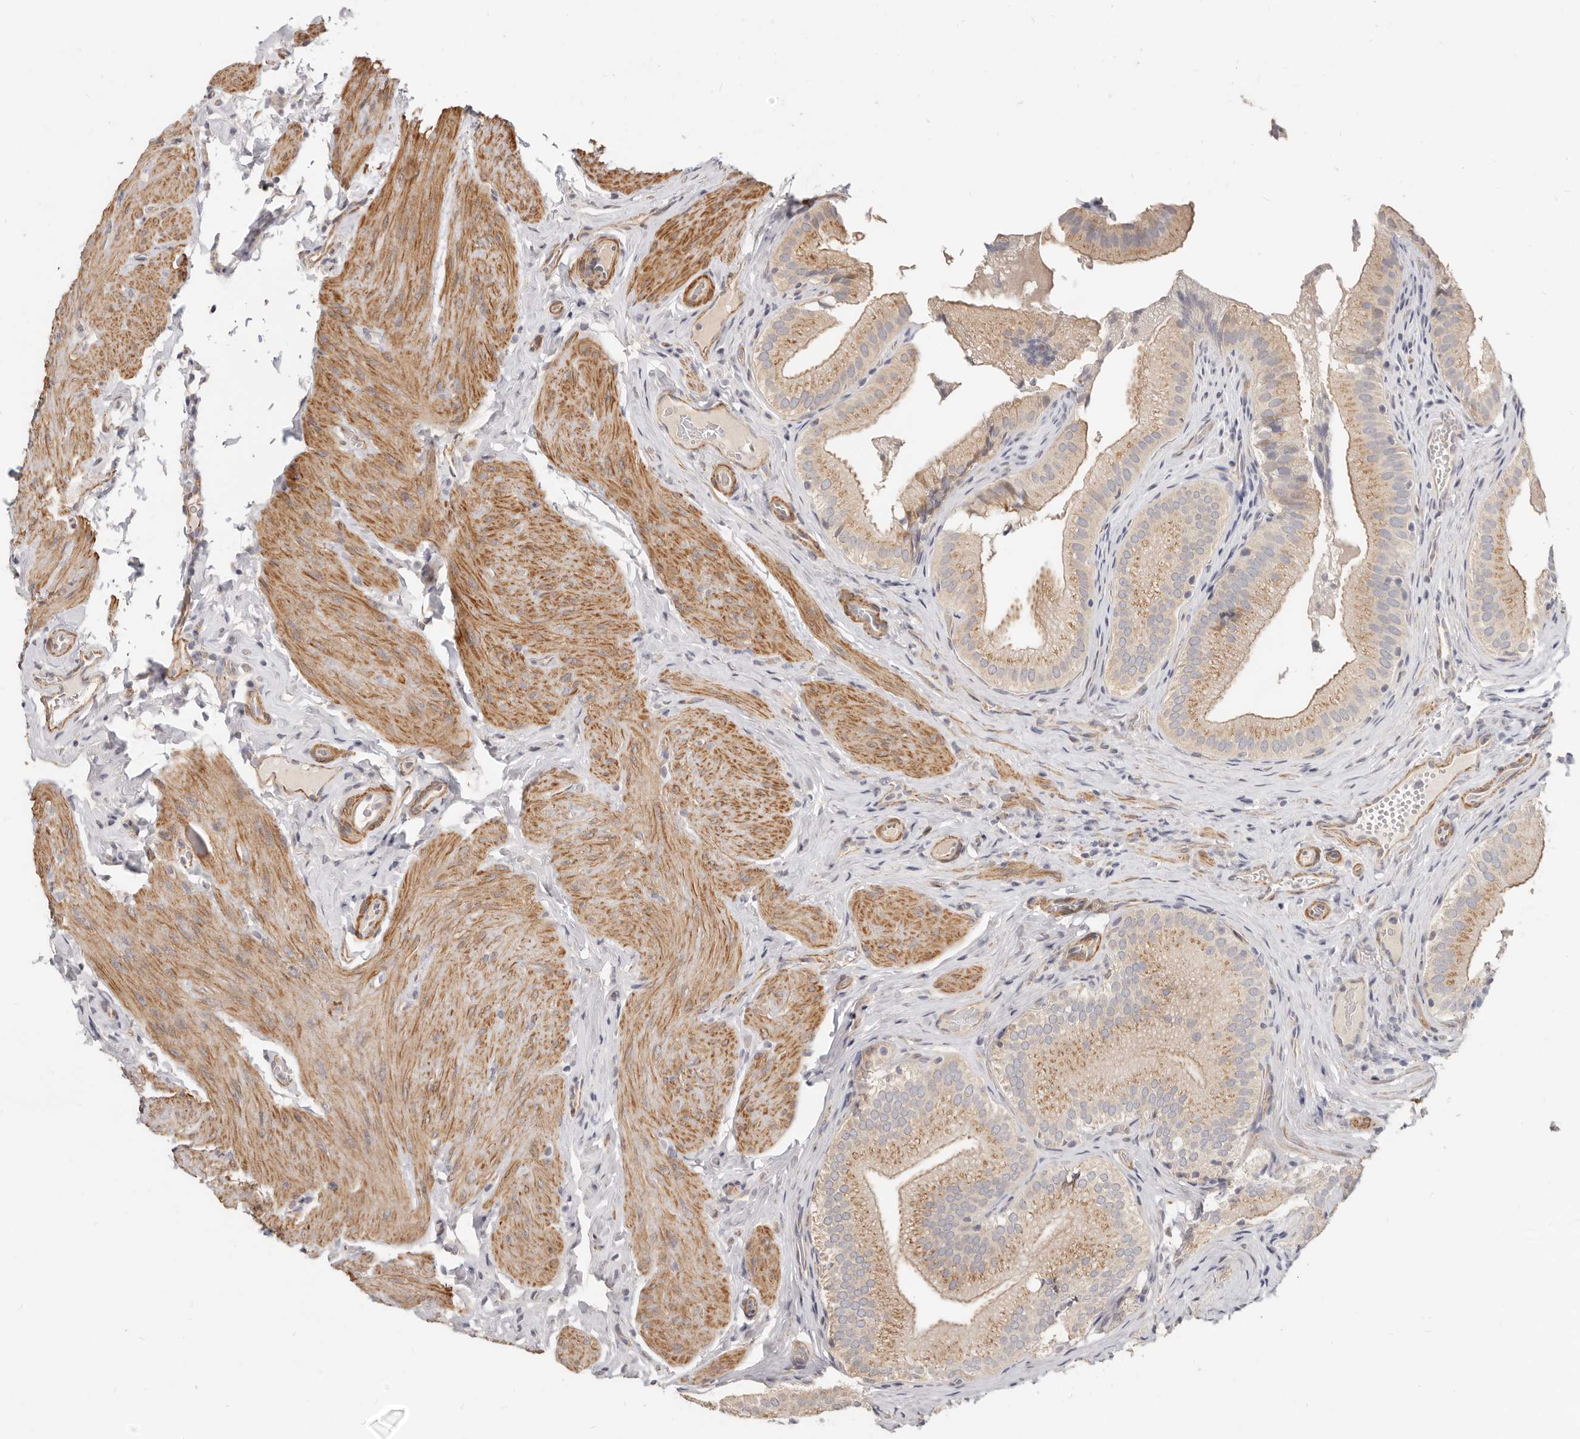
{"staining": {"intensity": "moderate", "quantity": ">75%", "location": "cytoplasmic/membranous"}, "tissue": "gallbladder", "cell_type": "Glandular cells", "image_type": "normal", "snomed": [{"axis": "morphology", "description": "Normal tissue, NOS"}, {"axis": "topography", "description": "Gallbladder"}], "caption": "DAB immunohistochemical staining of unremarkable human gallbladder displays moderate cytoplasmic/membranous protein positivity in about >75% of glandular cells. (Brightfield microscopy of DAB IHC at high magnification).", "gene": "RABAC1", "patient": {"sex": "female", "age": 30}}